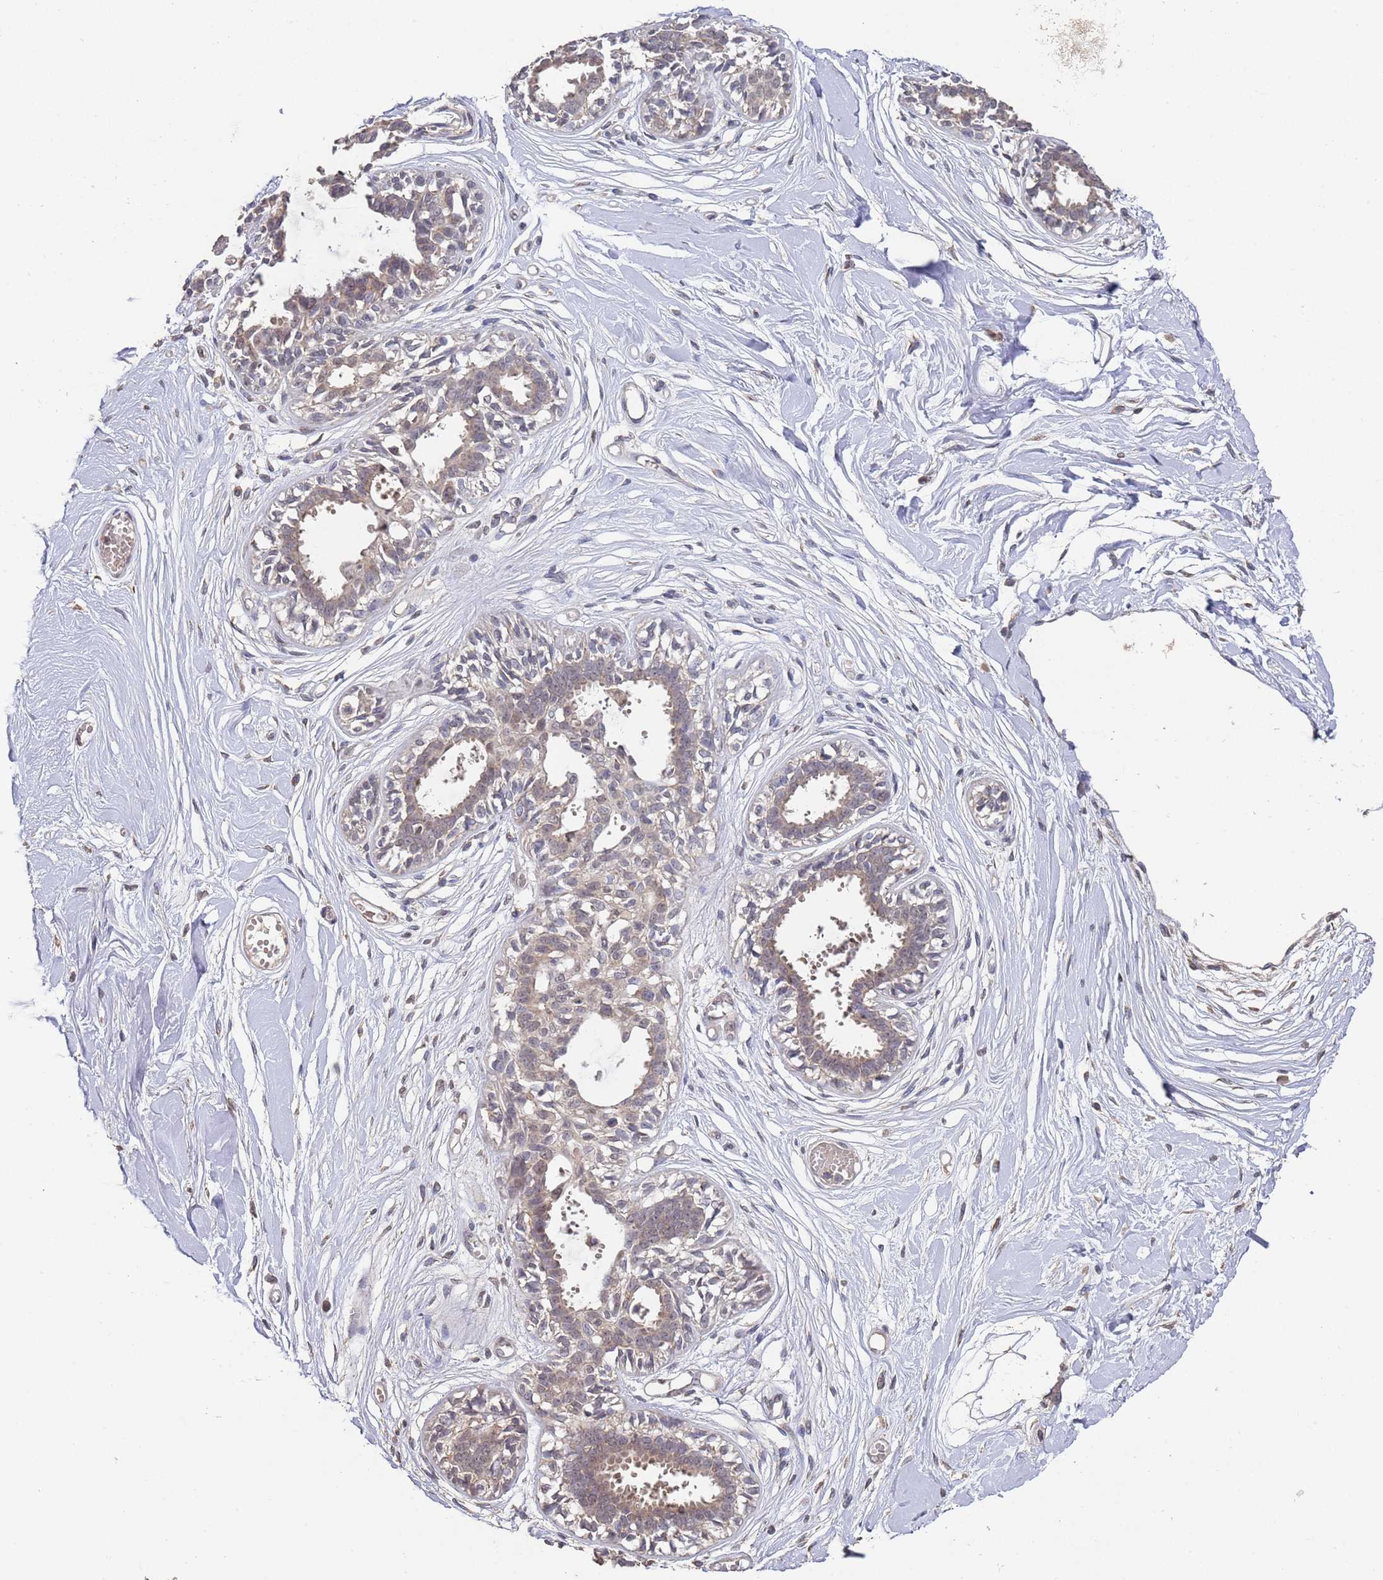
{"staining": {"intensity": "negative", "quantity": "none", "location": "none"}, "tissue": "breast", "cell_type": "Adipocytes", "image_type": "normal", "snomed": [{"axis": "morphology", "description": "Normal tissue, NOS"}, {"axis": "topography", "description": "Breast"}], "caption": "Human breast stained for a protein using IHC displays no positivity in adipocytes.", "gene": "FRAT1", "patient": {"sex": "female", "age": 45}}